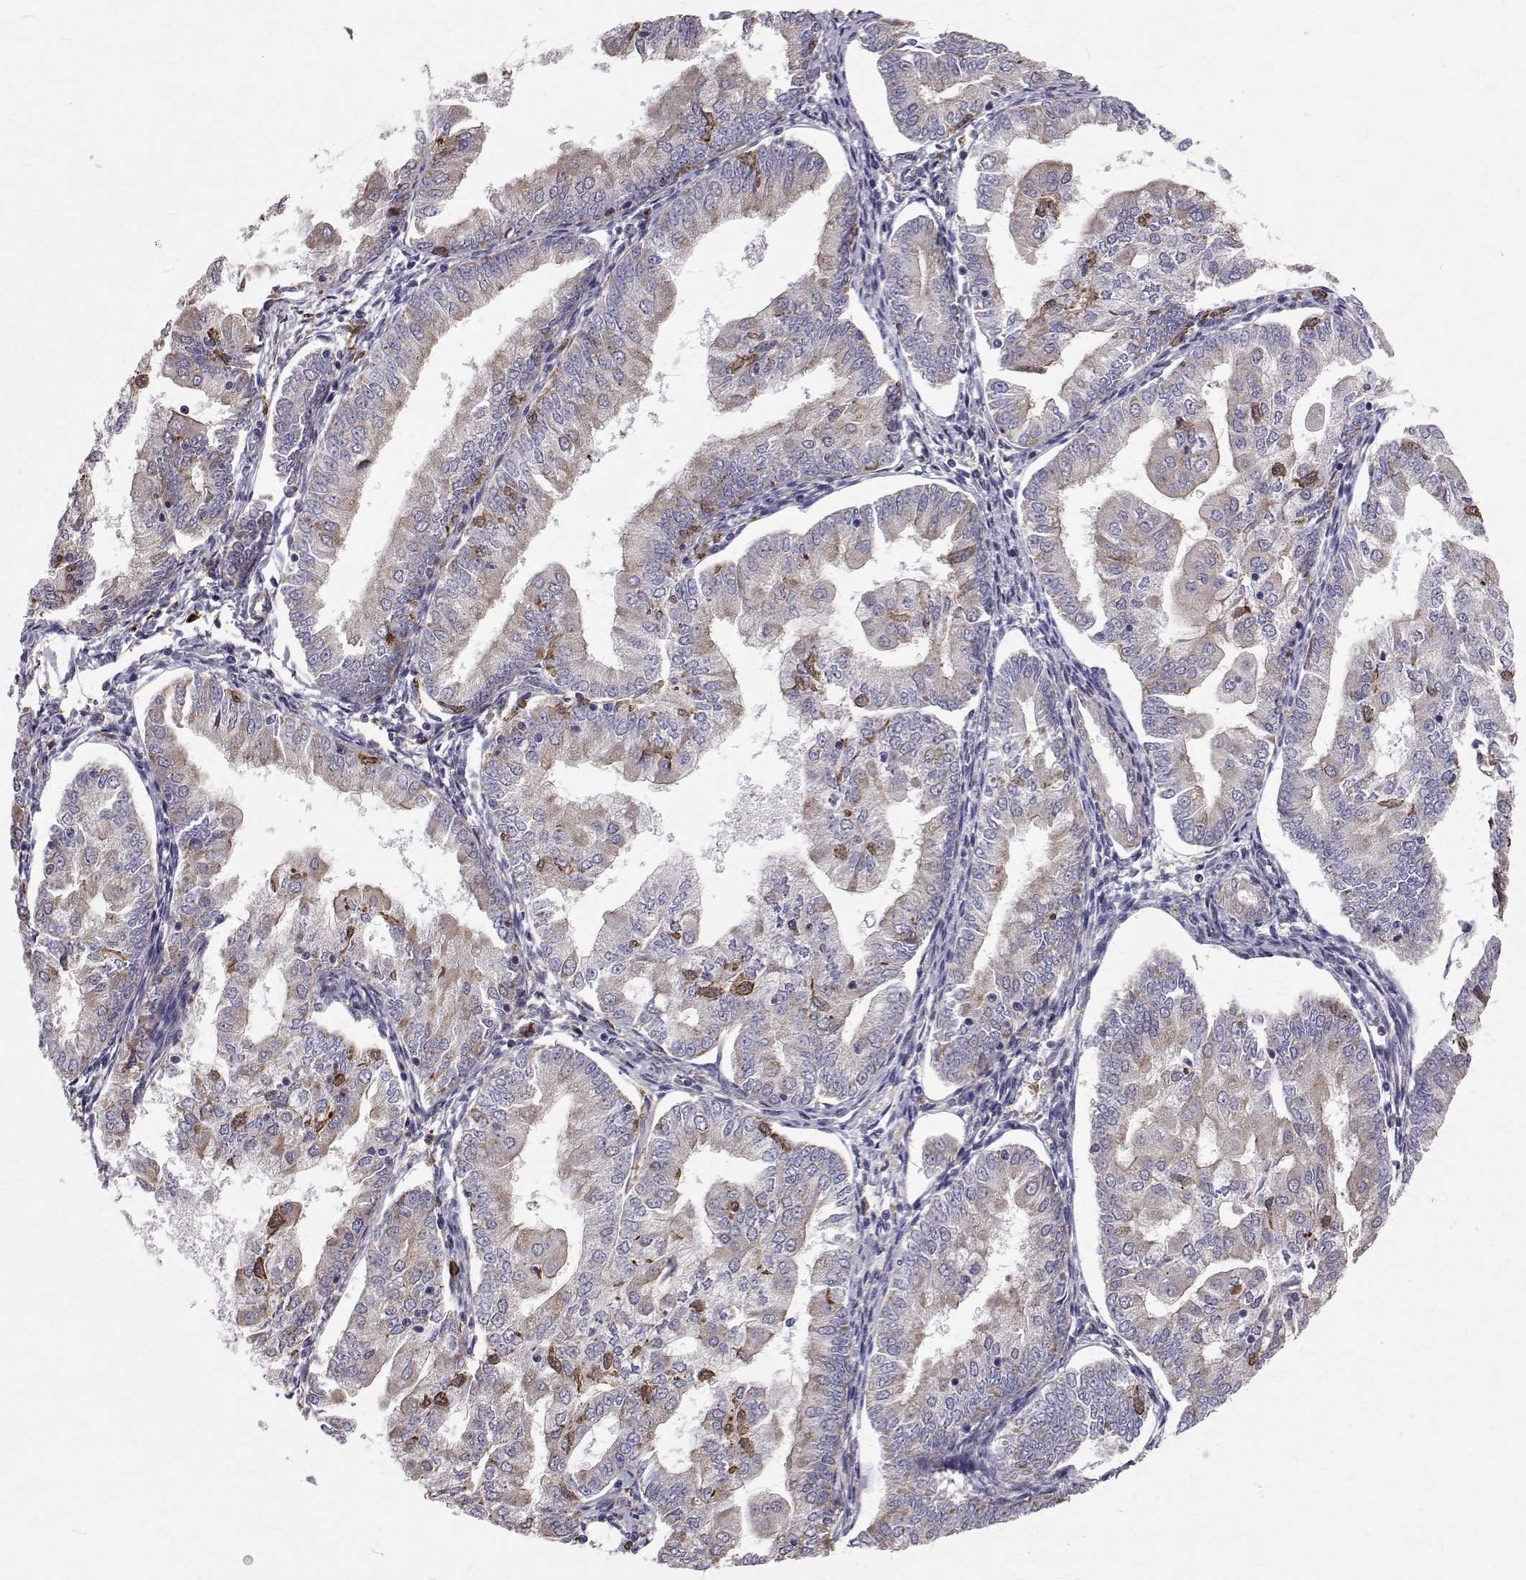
{"staining": {"intensity": "moderate", "quantity": "<25%", "location": "cytoplasmic/membranous"}, "tissue": "endometrial cancer", "cell_type": "Tumor cells", "image_type": "cancer", "snomed": [{"axis": "morphology", "description": "Adenocarcinoma, NOS"}, {"axis": "topography", "description": "Endometrium"}], "caption": "Adenocarcinoma (endometrial) stained with DAB immunohistochemistry shows low levels of moderate cytoplasmic/membranous staining in approximately <25% of tumor cells.", "gene": "CCDC89", "patient": {"sex": "female", "age": 55}}